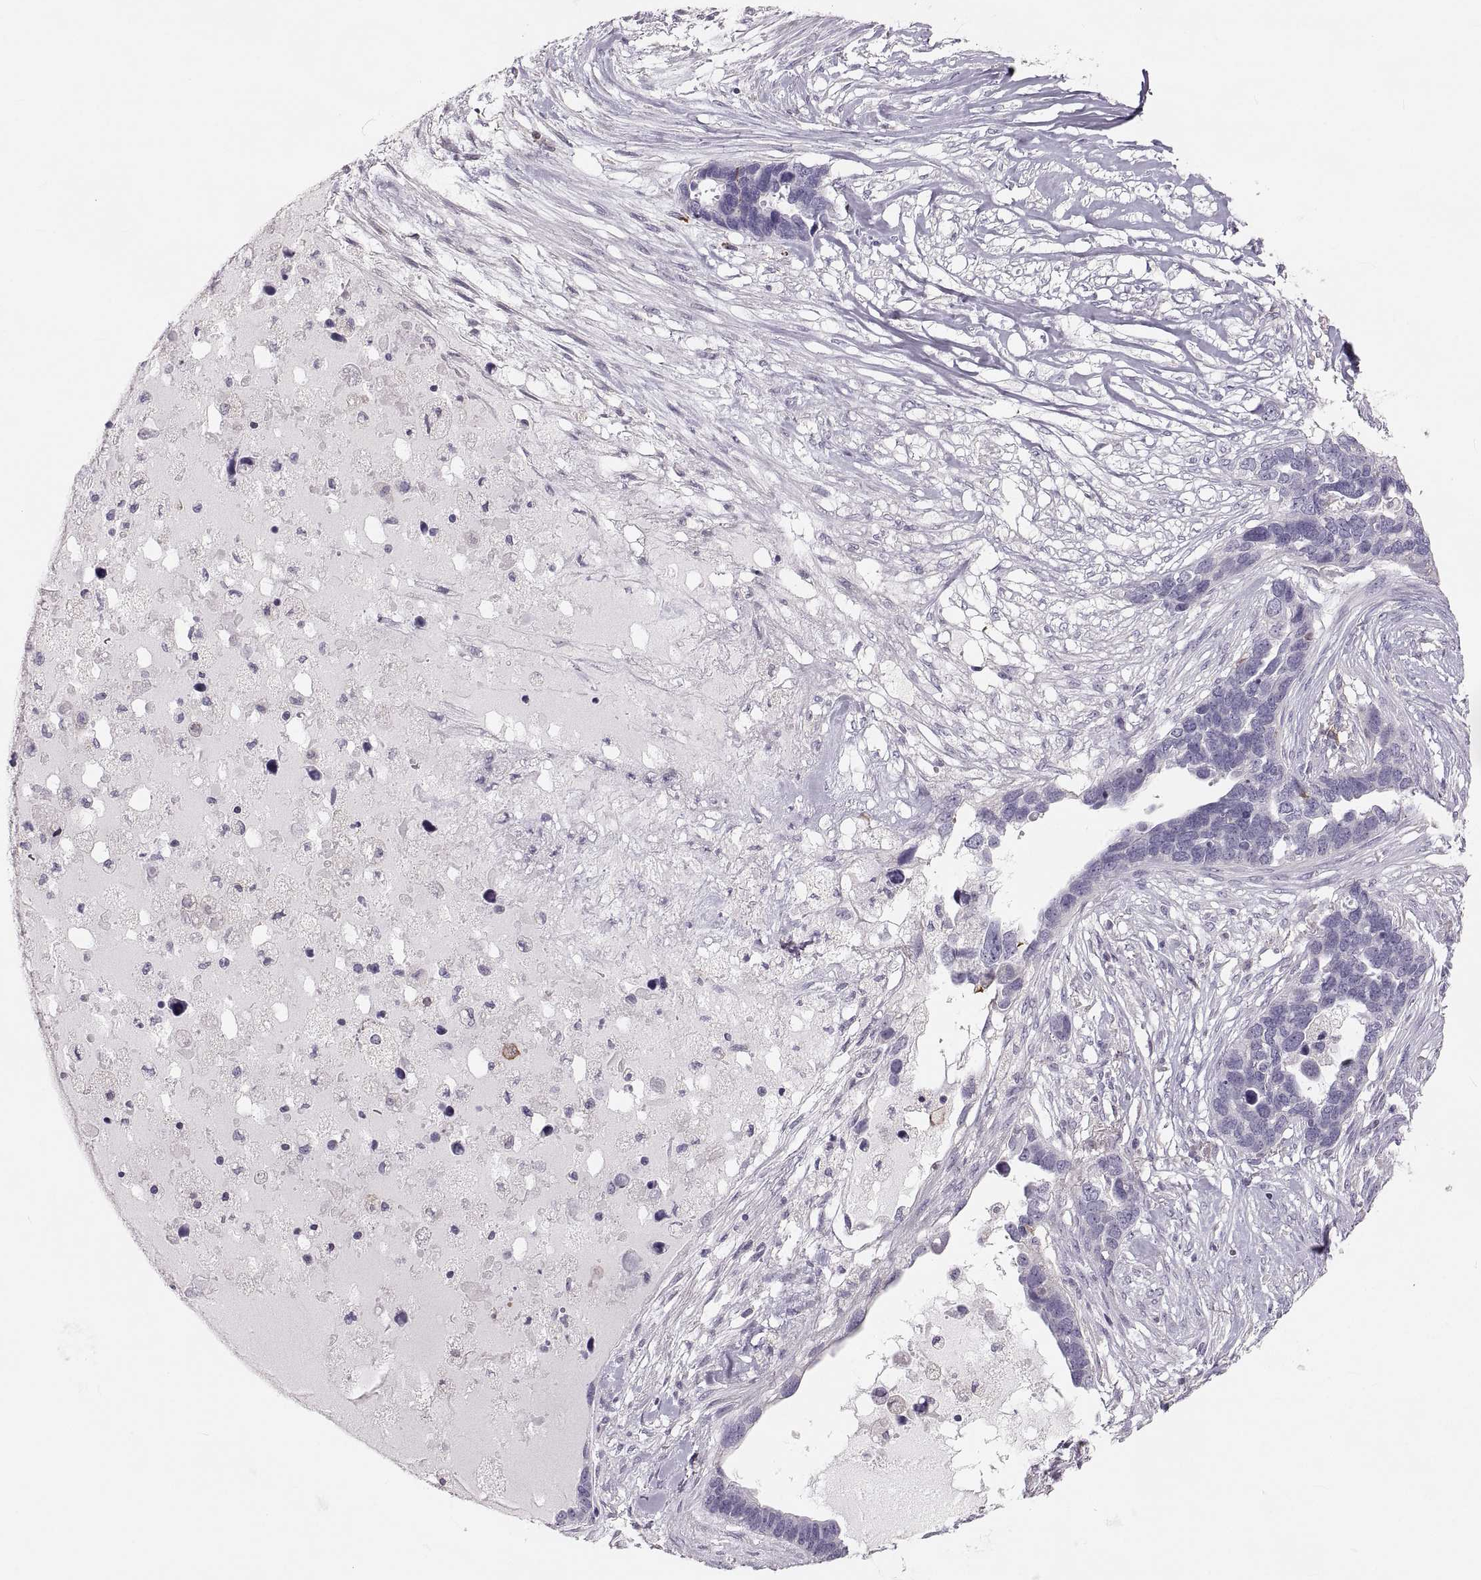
{"staining": {"intensity": "negative", "quantity": "none", "location": "none"}, "tissue": "ovarian cancer", "cell_type": "Tumor cells", "image_type": "cancer", "snomed": [{"axis": "morphology", "description": "Cystadenocarcinoma, serous, NOS"}, {"axis": "topography", "description": "Ovary"}], "caption": "Tumor cells show no significant expression in serous cystadenocarcinoma (ovarian).", "gene": "RUNDC3A", "patient": {"sex": "female", "age": 54}}